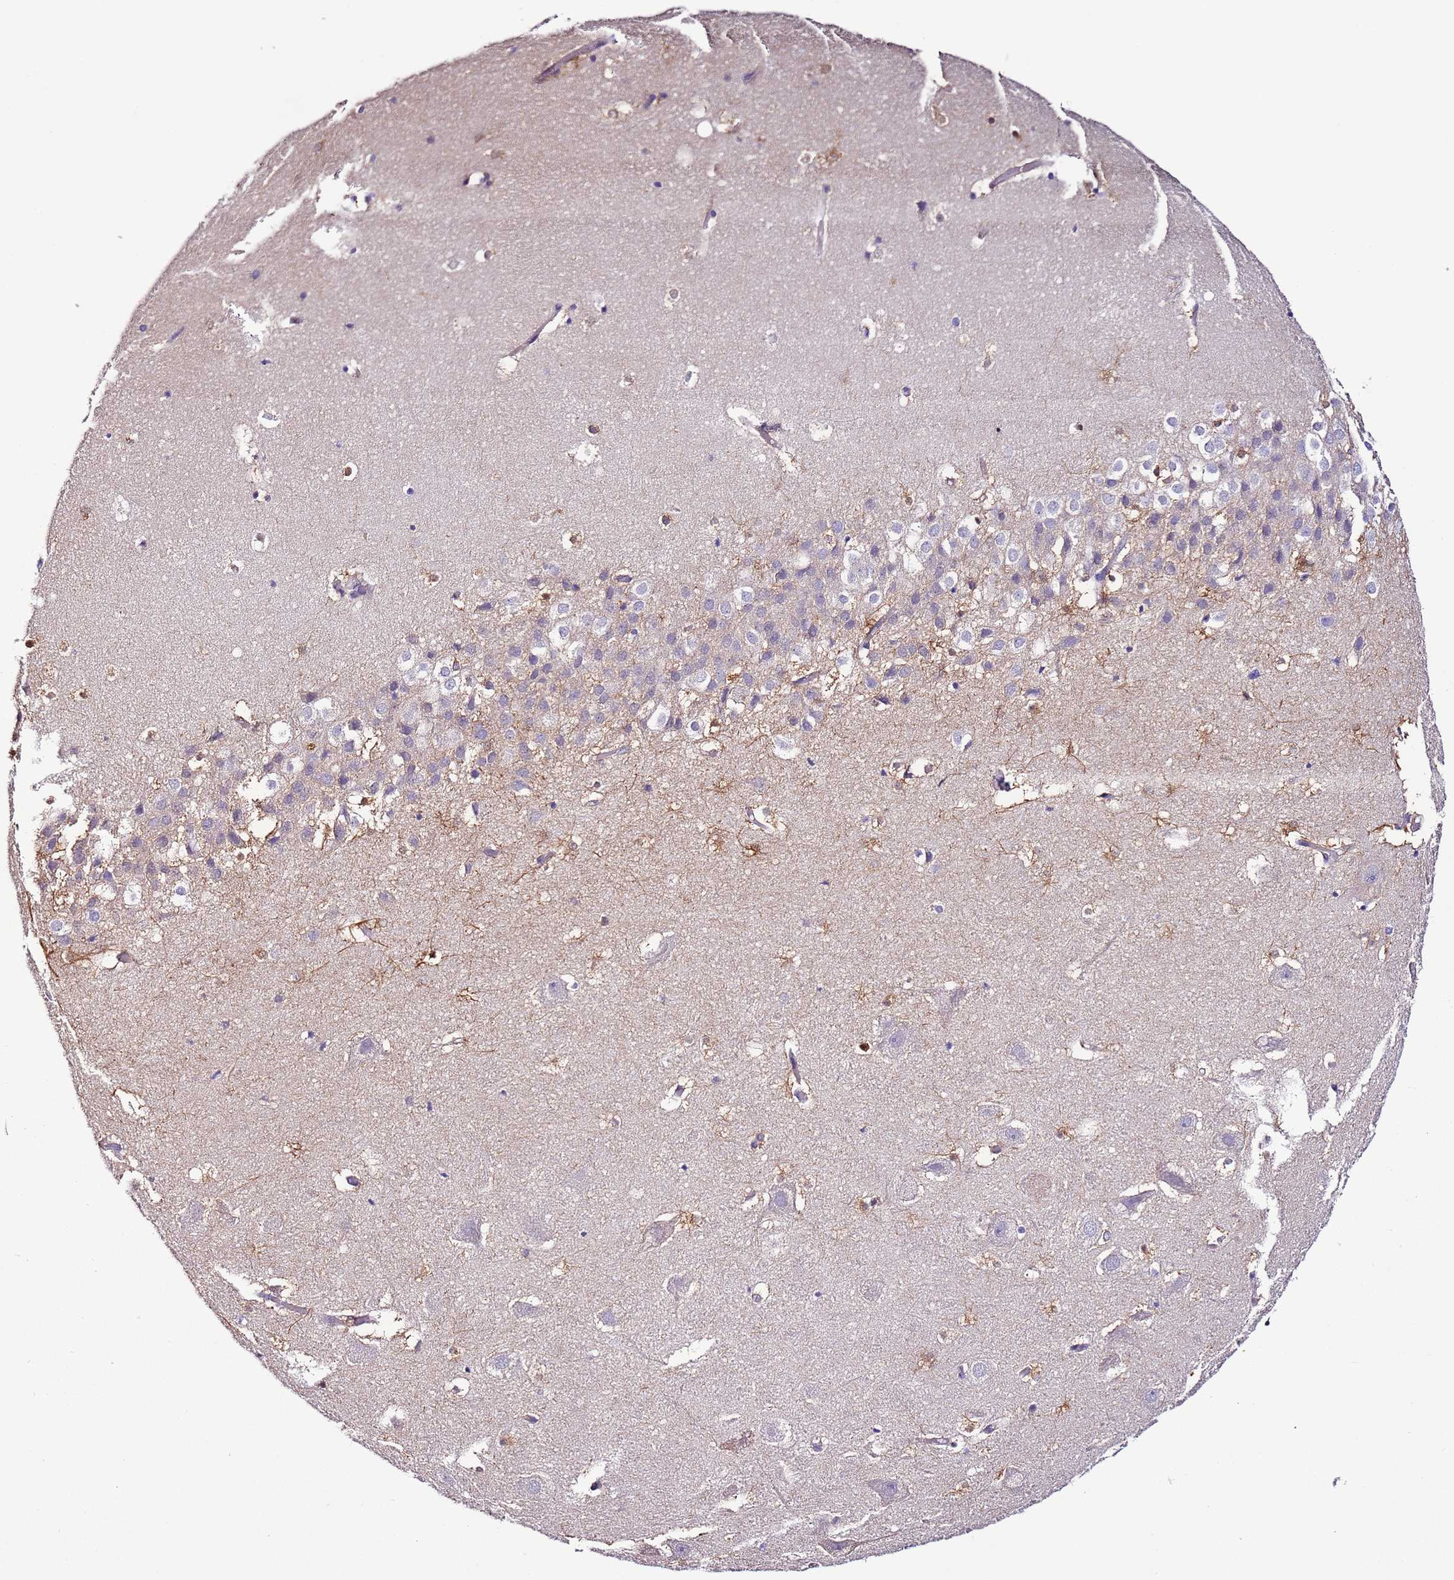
{"staining": {"intensity": "negative", "quantity": "none", "location": "none"}, "tissue": "hippocampus", "cell_type": "Glial cells", "image_type": "normal", "snomed": [{"axis": "morphology", "description": "Normal tissue, NOS"}, {"axis": "topography", "description": "Hippocampus"}], "caption": "IHC histopathology image of benign human hippocampus stained for a protein (brown), which displays no staining in glial cells. (DAB IHC with hematoxylin counter stain).", "gene": "FAM174C", "patient": {"sex": "female", "age": 52}}